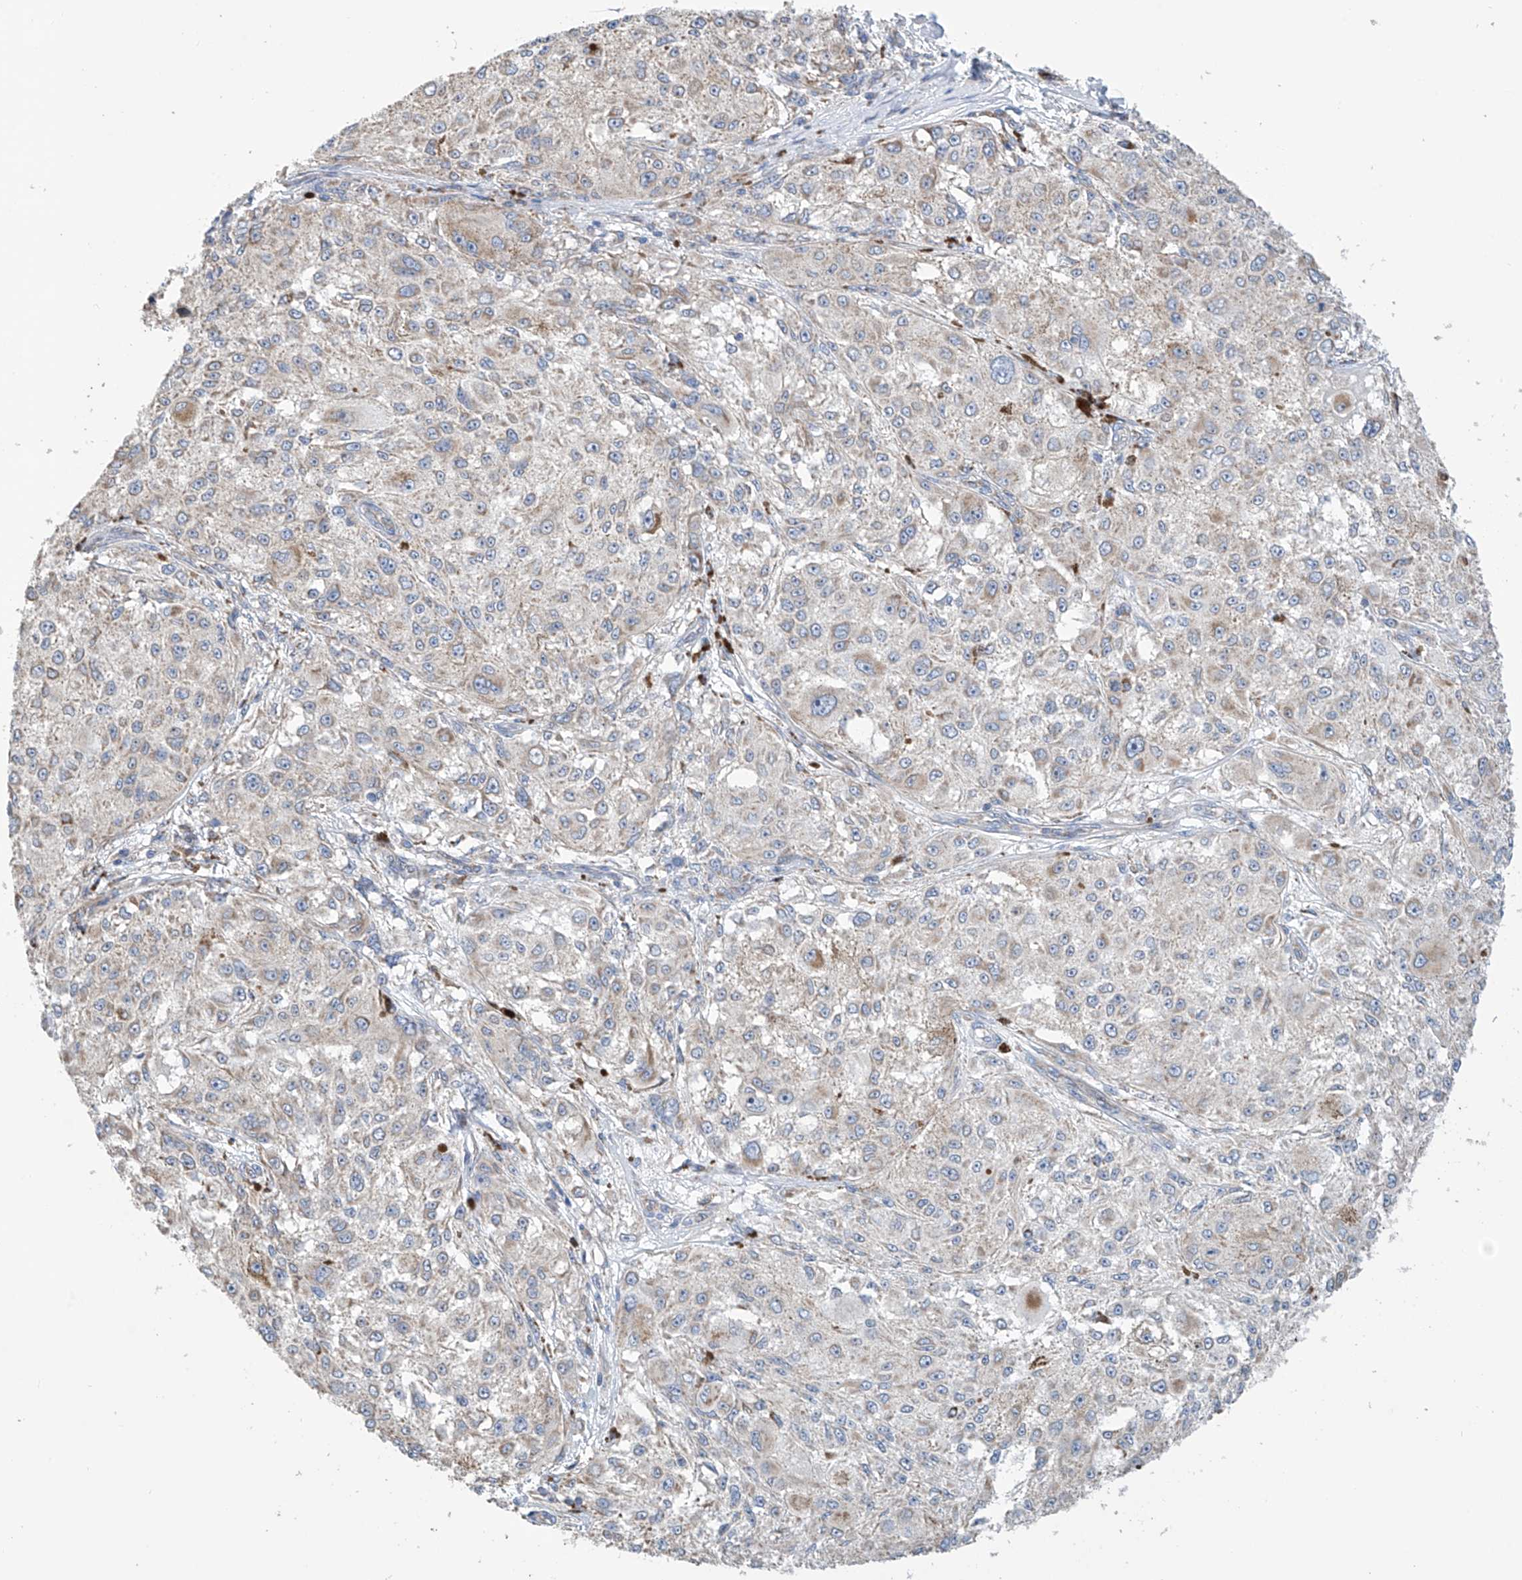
{"staining": {"intensity": "weak", "quantity": "<25%", "location": "cytoplasmic/membranous"}, "tissue": "melanoma", "cell_type": "Tumor cells", "image_type": "cancer", "snomed": [{"axis": "morphology", "description": "Necrosis, NOS"}, {"axis": "morphology", "description": "Malignant melanoma, NOS"}, {"axis": "topography", "description": "Skin"}], "caption": "Immunohistochemical staining of malignant melanoma demonstrates no significant staining in tumor cells. (Stains: DAB IHC with hematoxylin counter stain, Microscopy: brightfield microscopy at high magnification).", "gene": "EIF5B", "patient": {"sex": "female", "age": 87}}